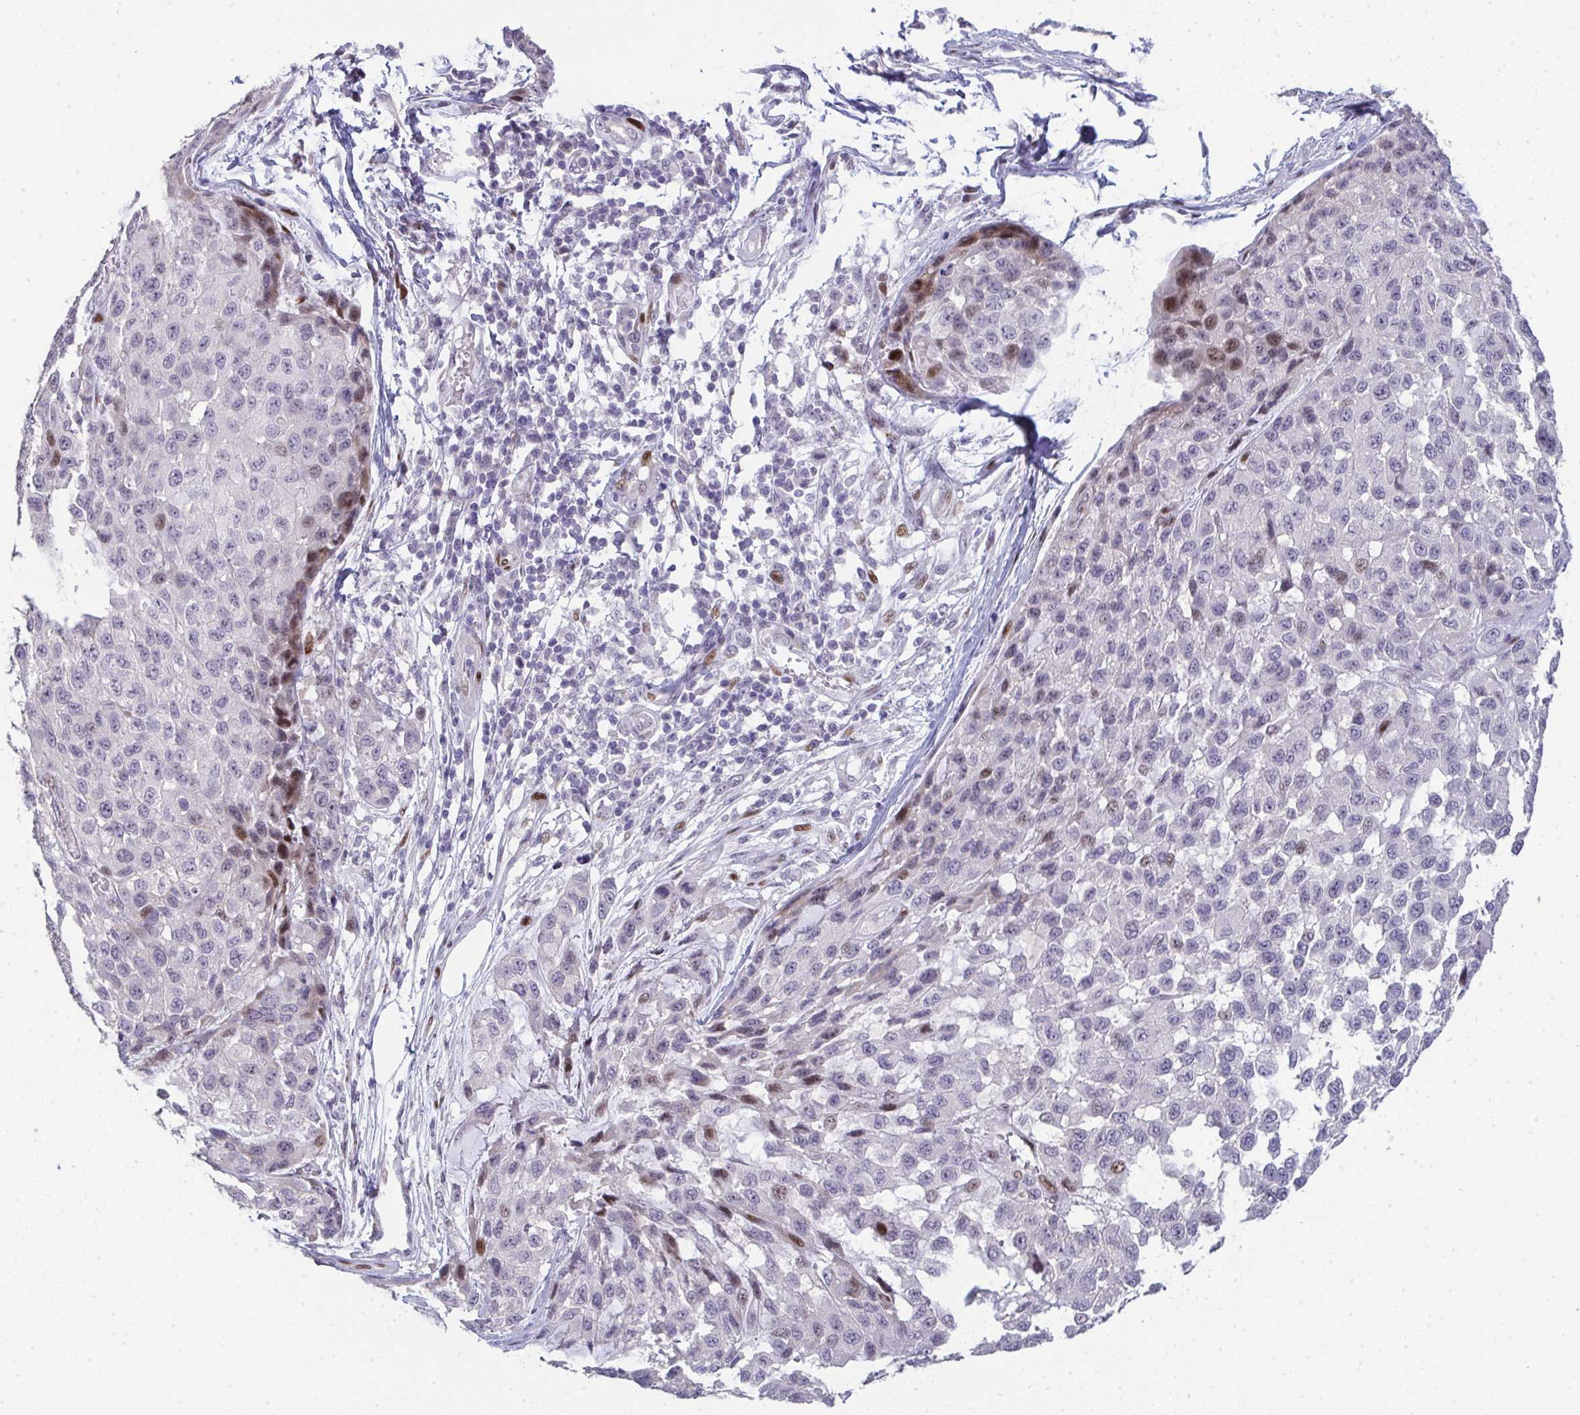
{"staining": {"intensity": "moderate", "quantity": "<25%", "location": "nuclear"}, "tissue": "melanoma", "cell_type": "Tumor cells", "image_type": "cancer", "snomed": [{"axis": "morphology", "description": "Malignant melanoma, NOS"}, {"axis": "topography", "description": "Skin"}], "caption": "Protein analysis of malignant melanoma tissue reveals moderate nuclear expression in about <25% of tumor cells.", "gene": "GALNT16", "patient": {"sex": "male", "age": 62}}